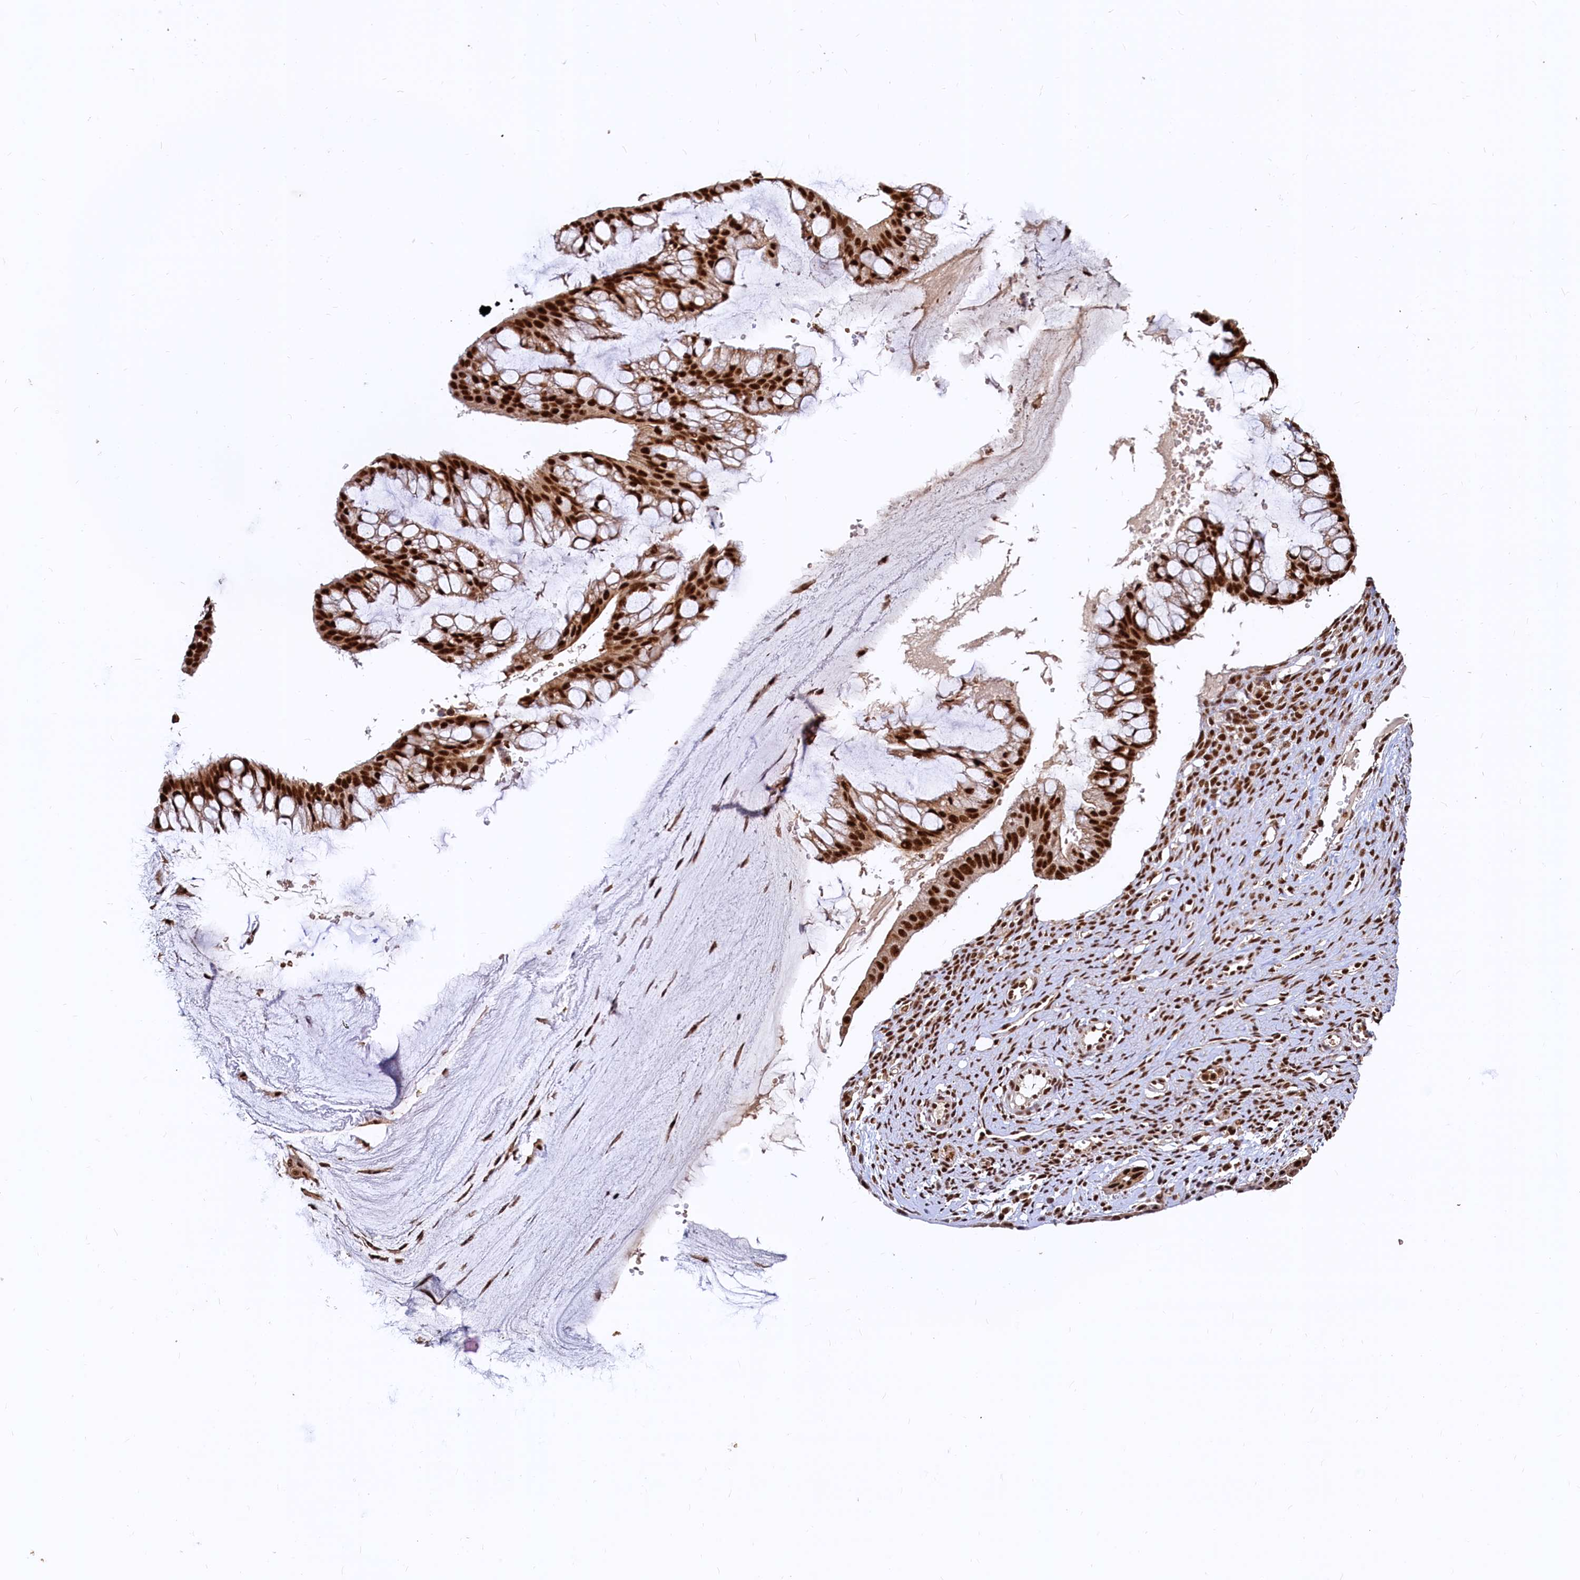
{"staining": {"intensity": "strong", "quantity": ">75%", "location": "cytoplasmic/membranous,nuclear"}, "tissue": "ovarian cancer", "cell_type": "Tumor cells", "image_type": "cancer", "snomed": [{"axis": "morphology", "description": "Cystadenocarcinoma, mucinous, NOS"}, {"axis": "topography", "description": "Ovary"}], "caption": "Strong cytoplasmic/membranous and nuclear expression is identified in about >75% of tumor cells in ovarian mucinous cystadenocarcinoma. (Brightfield microscopy of DAB IHC at high magnification).", "gene": "RSRC2", "patient": {"sex": "female", "age": 73}}